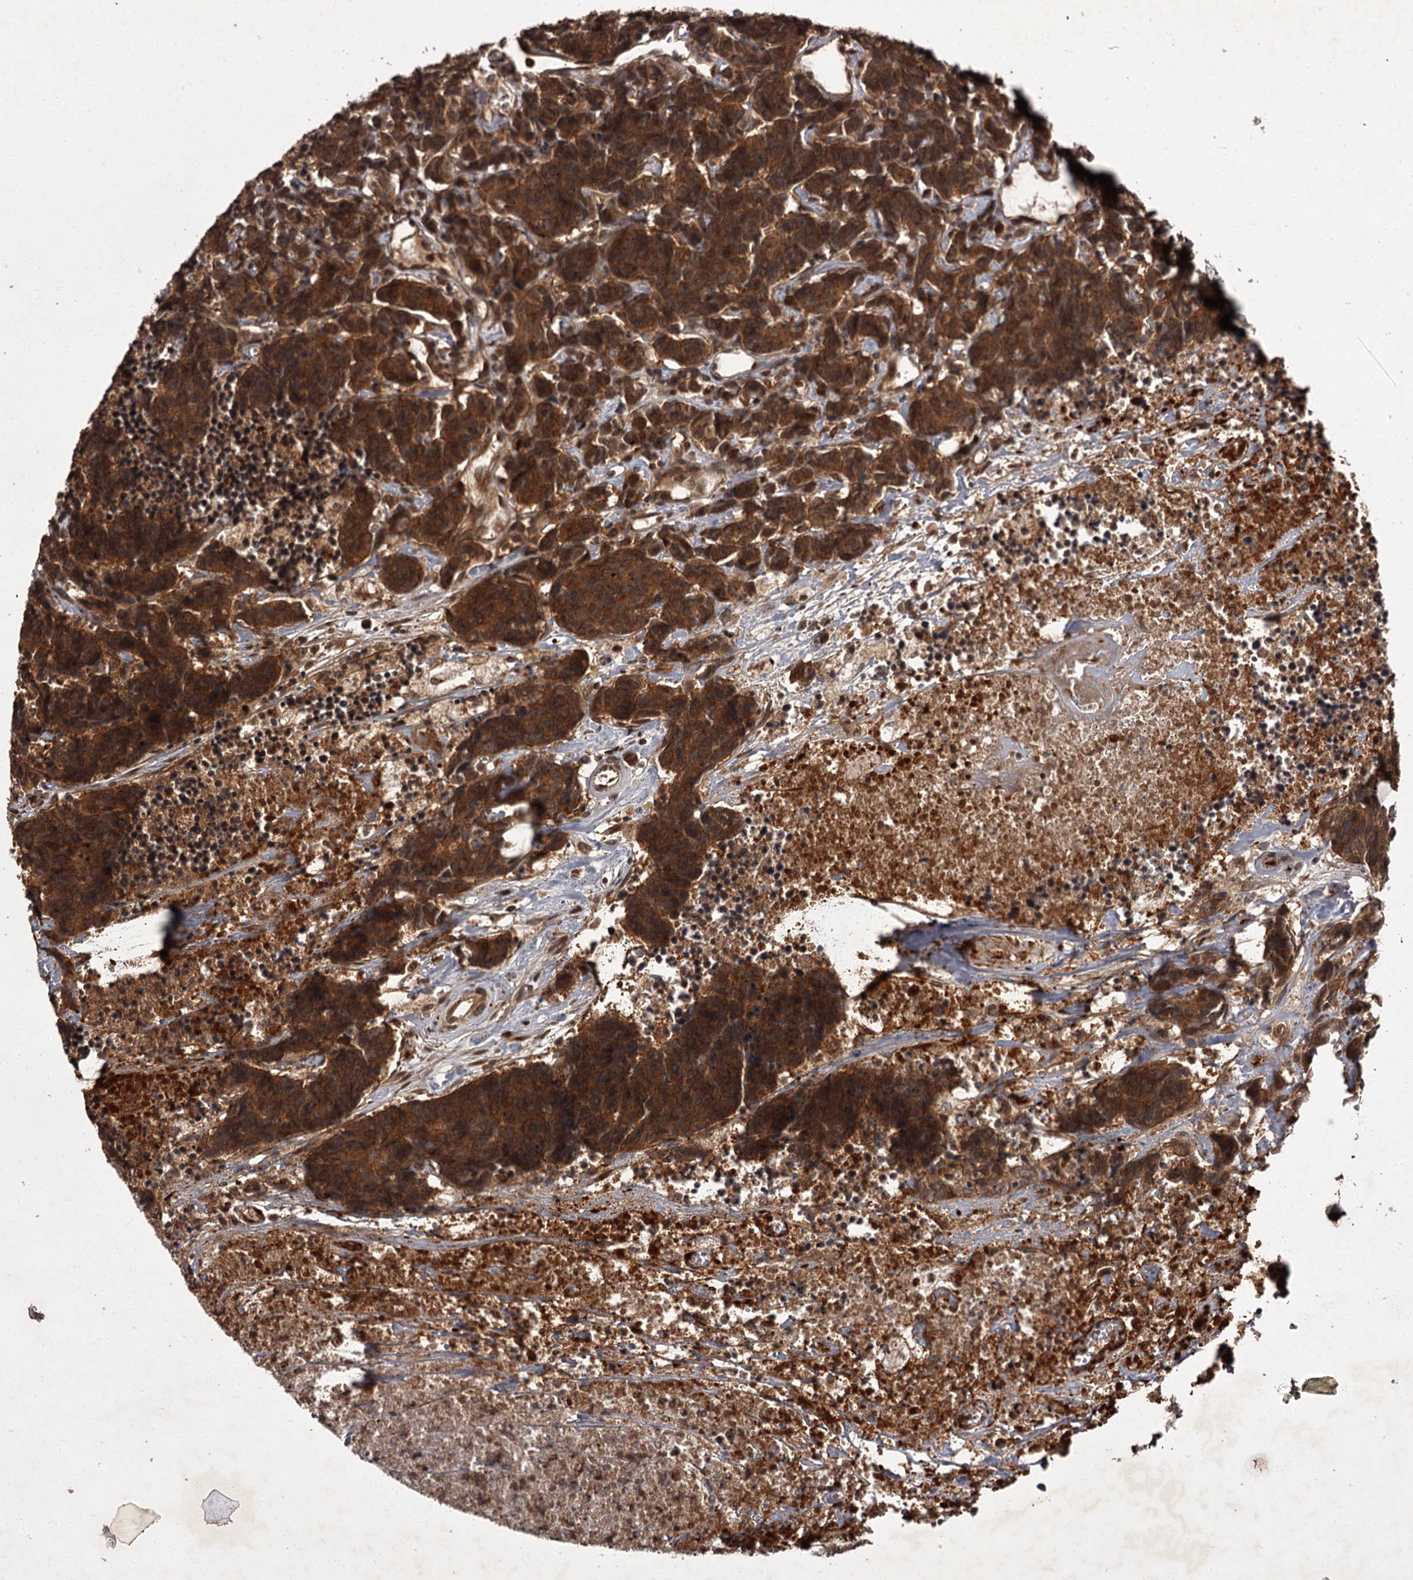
{"staining": {"intensity": "strong", "quantity": ">75%", "location": "cytoplasmic/membranous"}, "tissue": "carcinoid", "cell_type": "Tumor cells", "image_type": "cancer", "snomed": [{"axis": "morphology", "description": "Carcinoma, NOS"}, {"axis": "morphology", "description": "Carcinoid, malignant, NOS"}, {"axis": "topography", "description": "Urinary bladder"}], "caption": "Carcinoid stained for a protein shows strong cytoplasmic/membranous positivity in tumor cells.", "gene": "TBC1D23", "patient": {"sex": "male", "age": 57}}